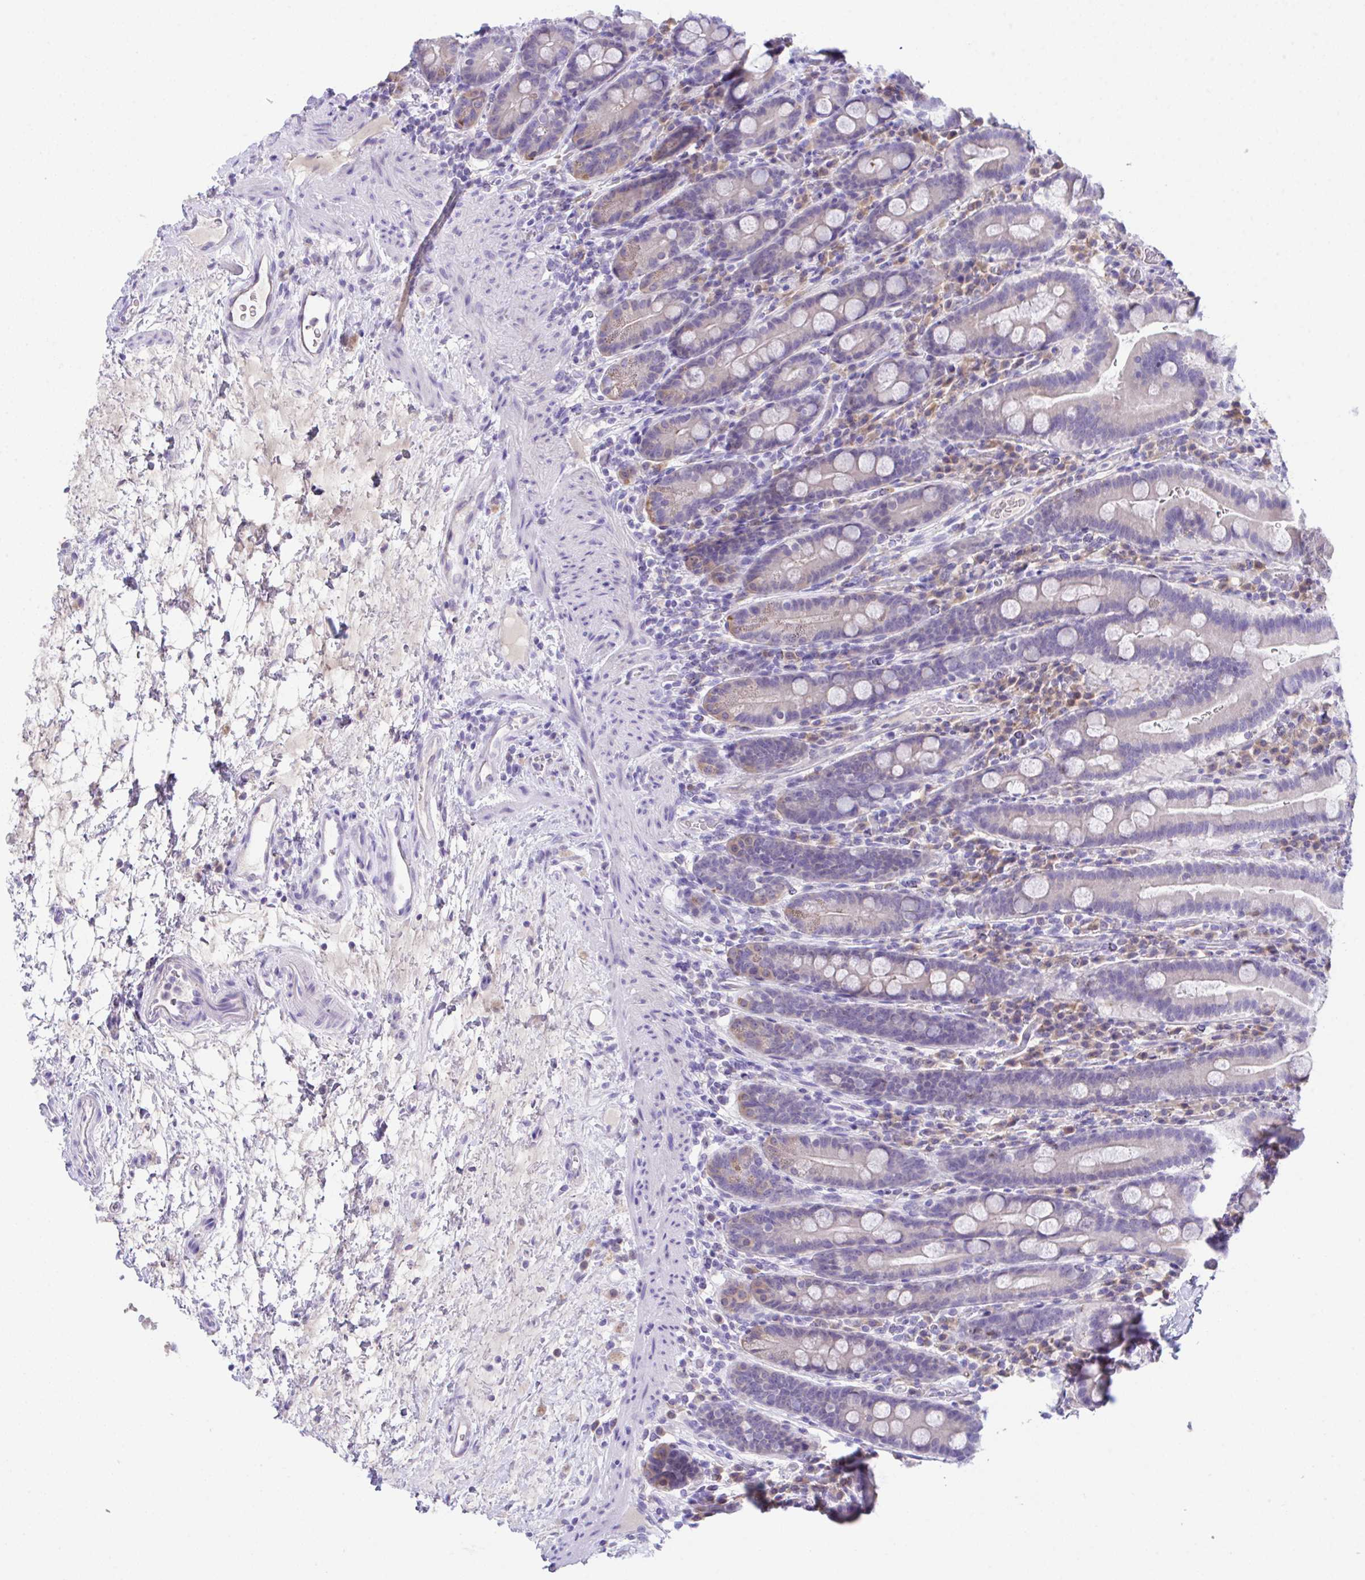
{"staining": {"intensity": "negative", "quantity": "none", "location": "none"}, "tissue": "small intestine", "cell_type": "Glandular cells", "image_type": "normal", "snomed": [{"axis": "morphology", "description": "Normal tissue, NOS"}, {"axis": "topography", "description": "Small intestine"}], "caption": "This is an IHC histopathology image of benign human small intestine. There is no positivity in glandular cells.", "gene": "HOXB4", "patient": {"sex": "male", "age": 26}}